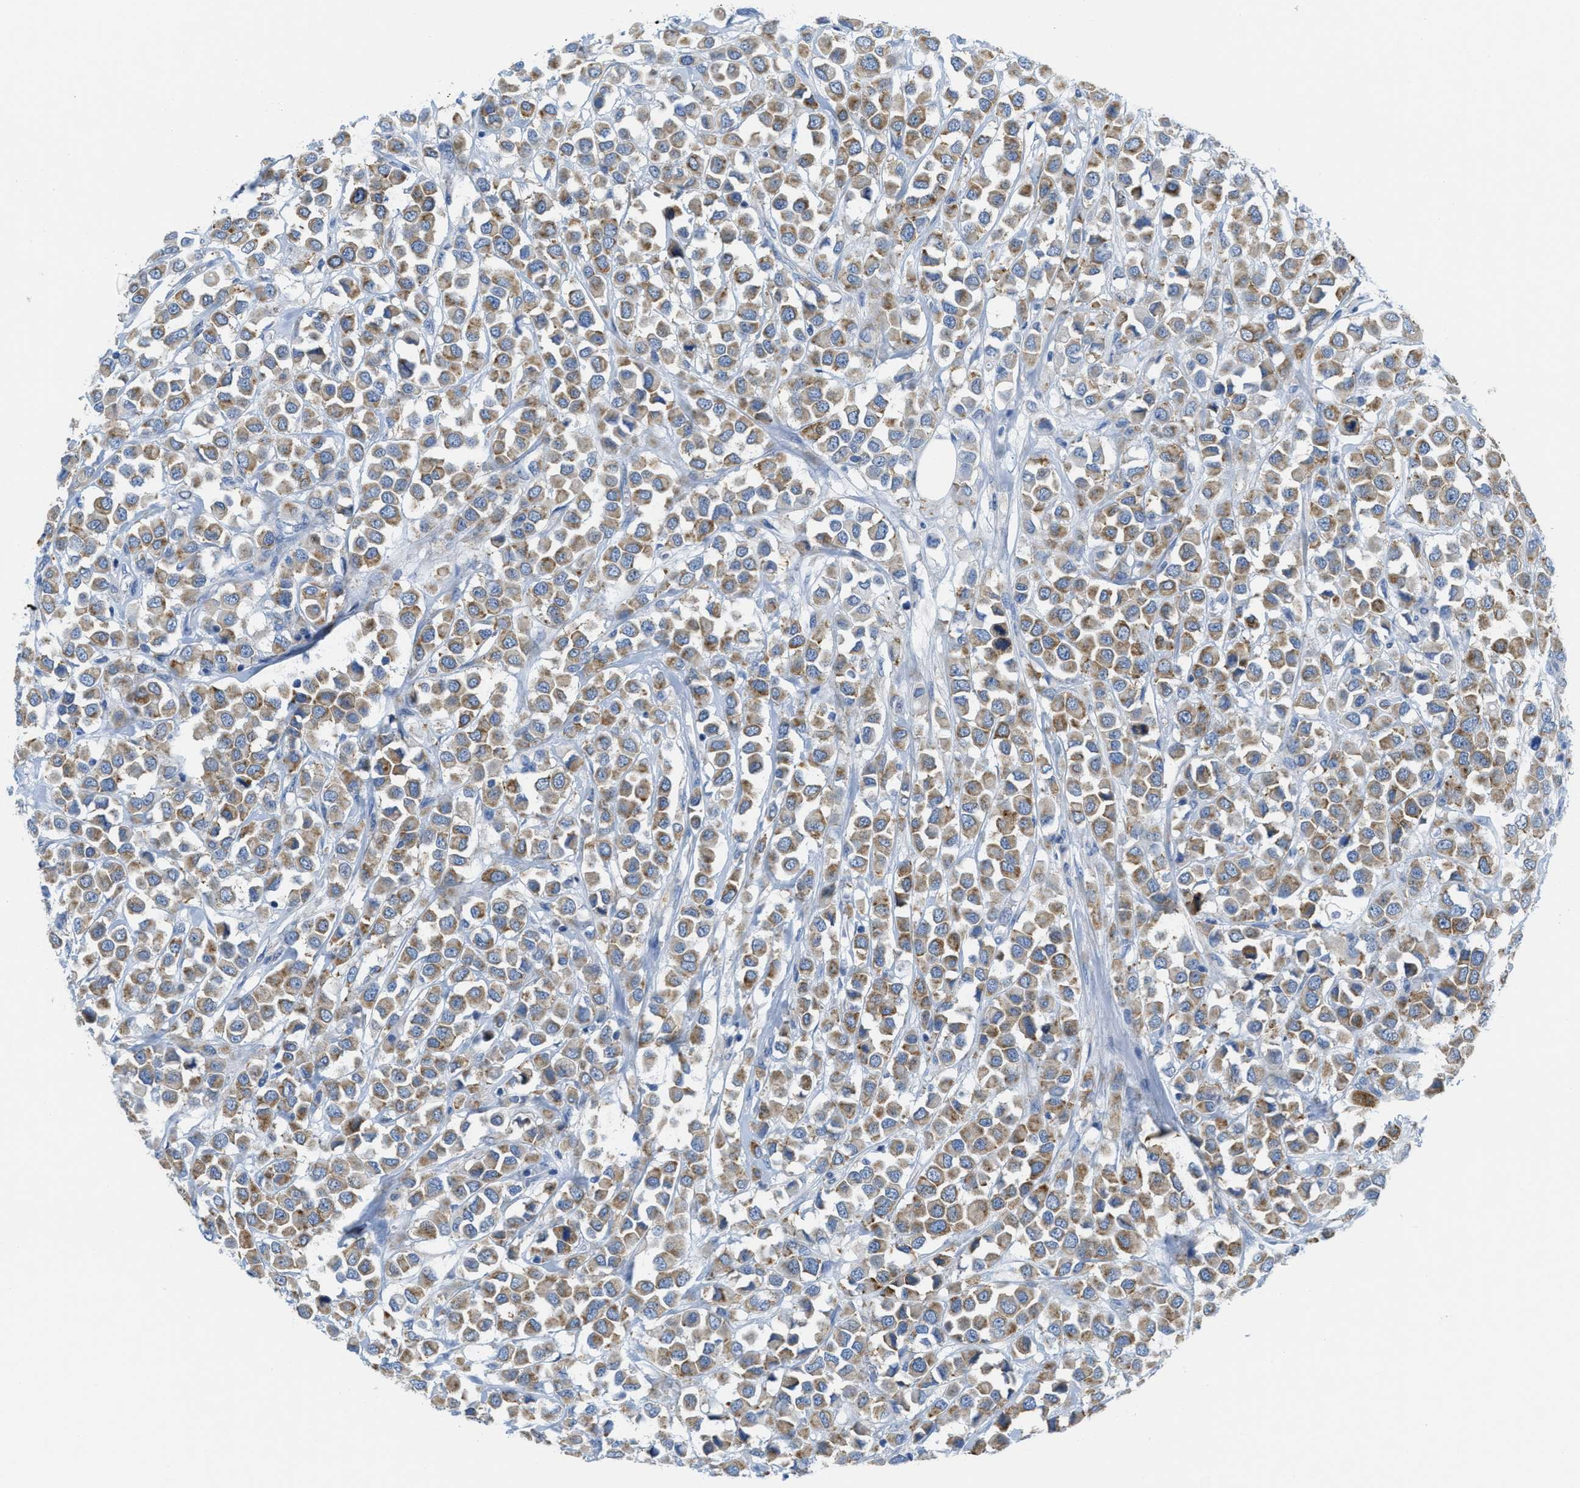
{"staining": {"intensity": "moderate", "quantity": ">75%", "location": "cytoplasmic/membranous"}, "tissue": "breast cancer", "cell_type": "Tumor cells", "image_type": "cancer", "snomed": [{"axis": "morphology", "description": "Duct carcinoma"}, {"axis": "topography", "description": "Breast"}], "caption": "IHC photomicrograph of neoplastic tissue: invasive ductal carcinoma (breast) stained using immunohistochemistry (IHC) shows medium levels of moderate protein expression localized specifically in the cytoplasmic/membranous of tumor cells, appearing as a cytoplasmic/membranous brown color.", "gene": "PTDSS1", "patient": {"sex": "female", "age": 61}}